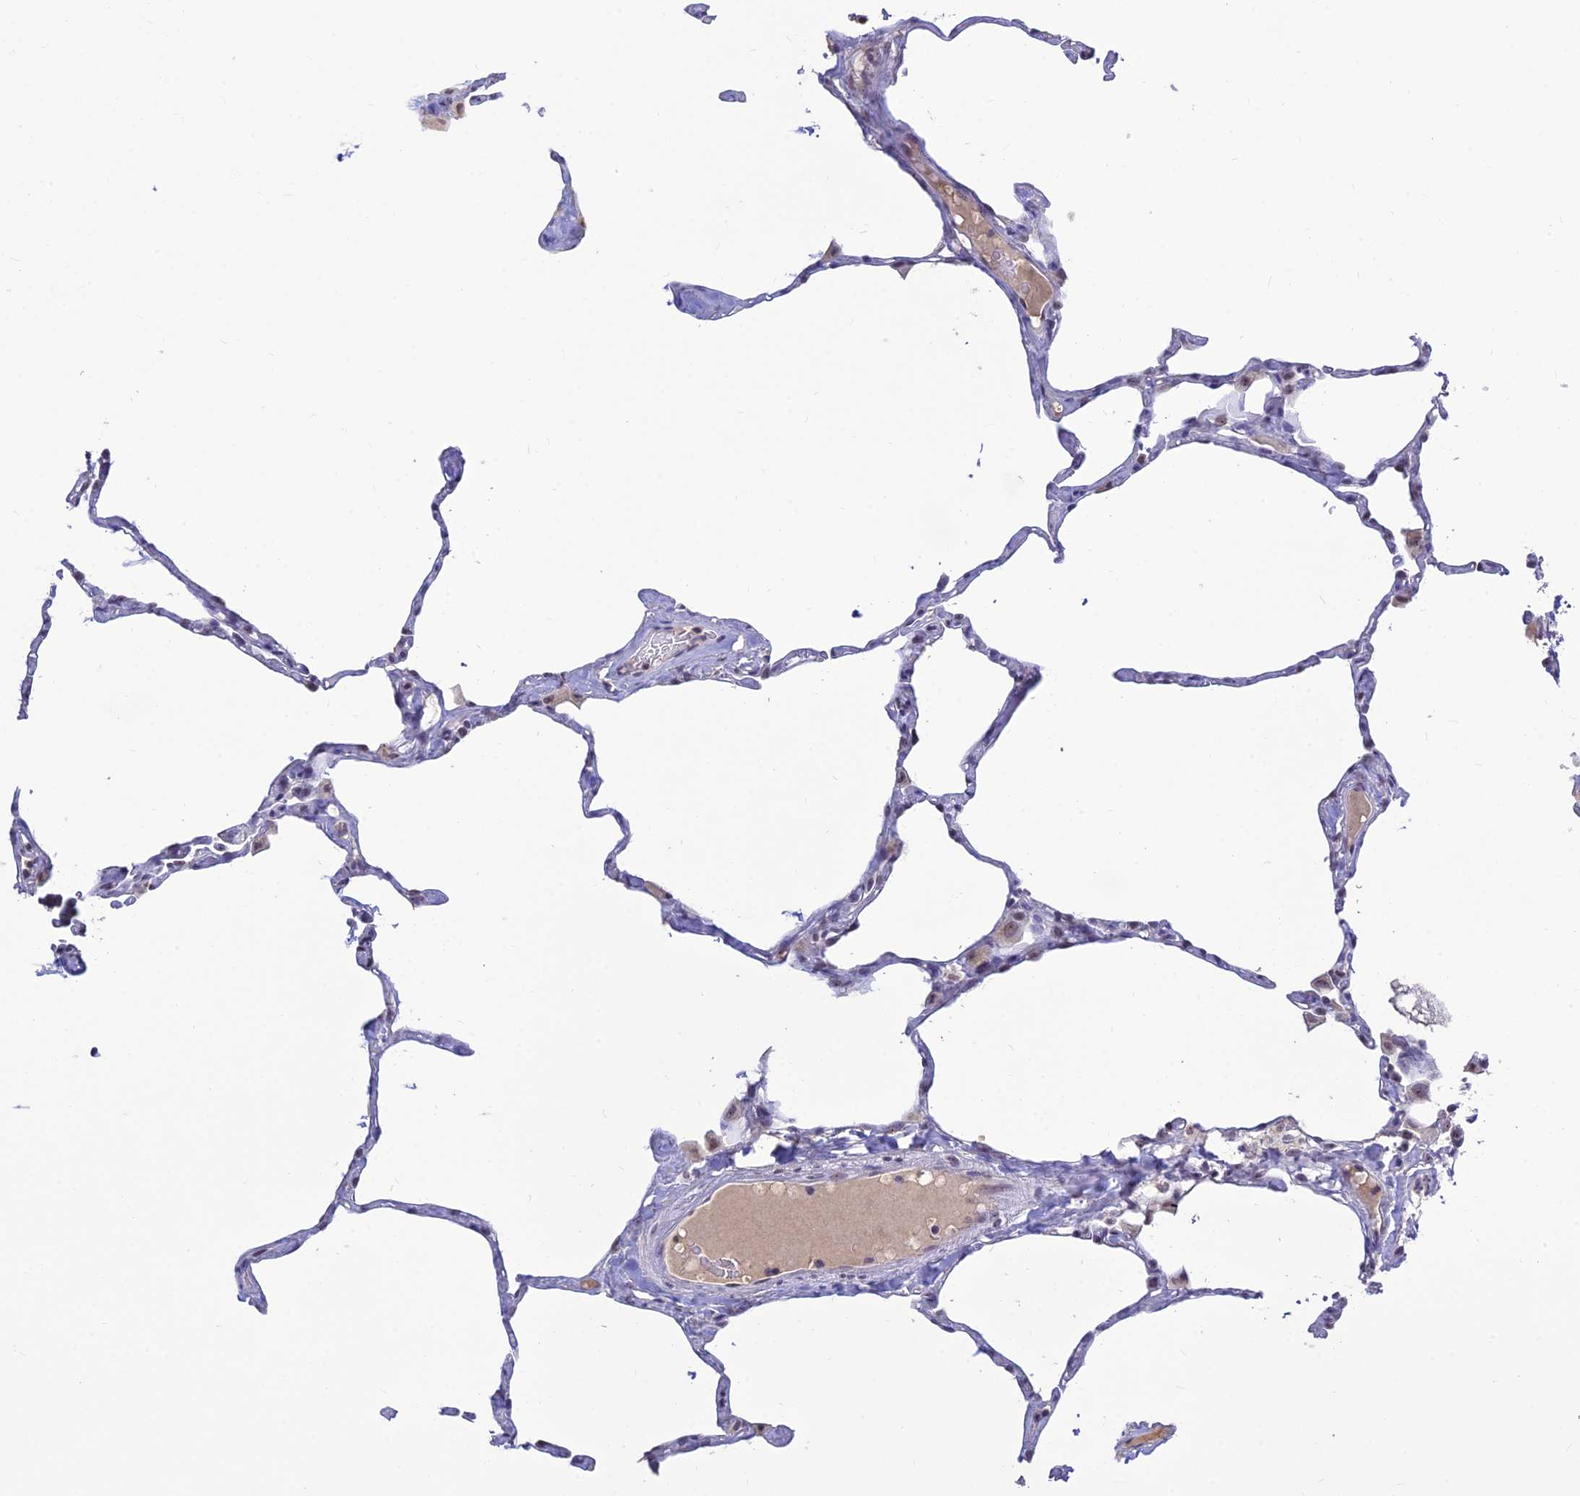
{"staining": {"intensity": "negative", "quantity": "none", "location": "none"}, "tissue": "lung", "cell_type": "Alveolar cells", "image_type": "normal", "snomed": [{"axis": "morphology", "description": "Normal tissue, NOS"}, {"axis": "topography", "description": "Lung"}], "caption": "Immunohistochemistry of normal human lung exhibits no expression in alveolar cells.", "gene": "POLR1G", "patient": {"sex": "male", "age": 65}}